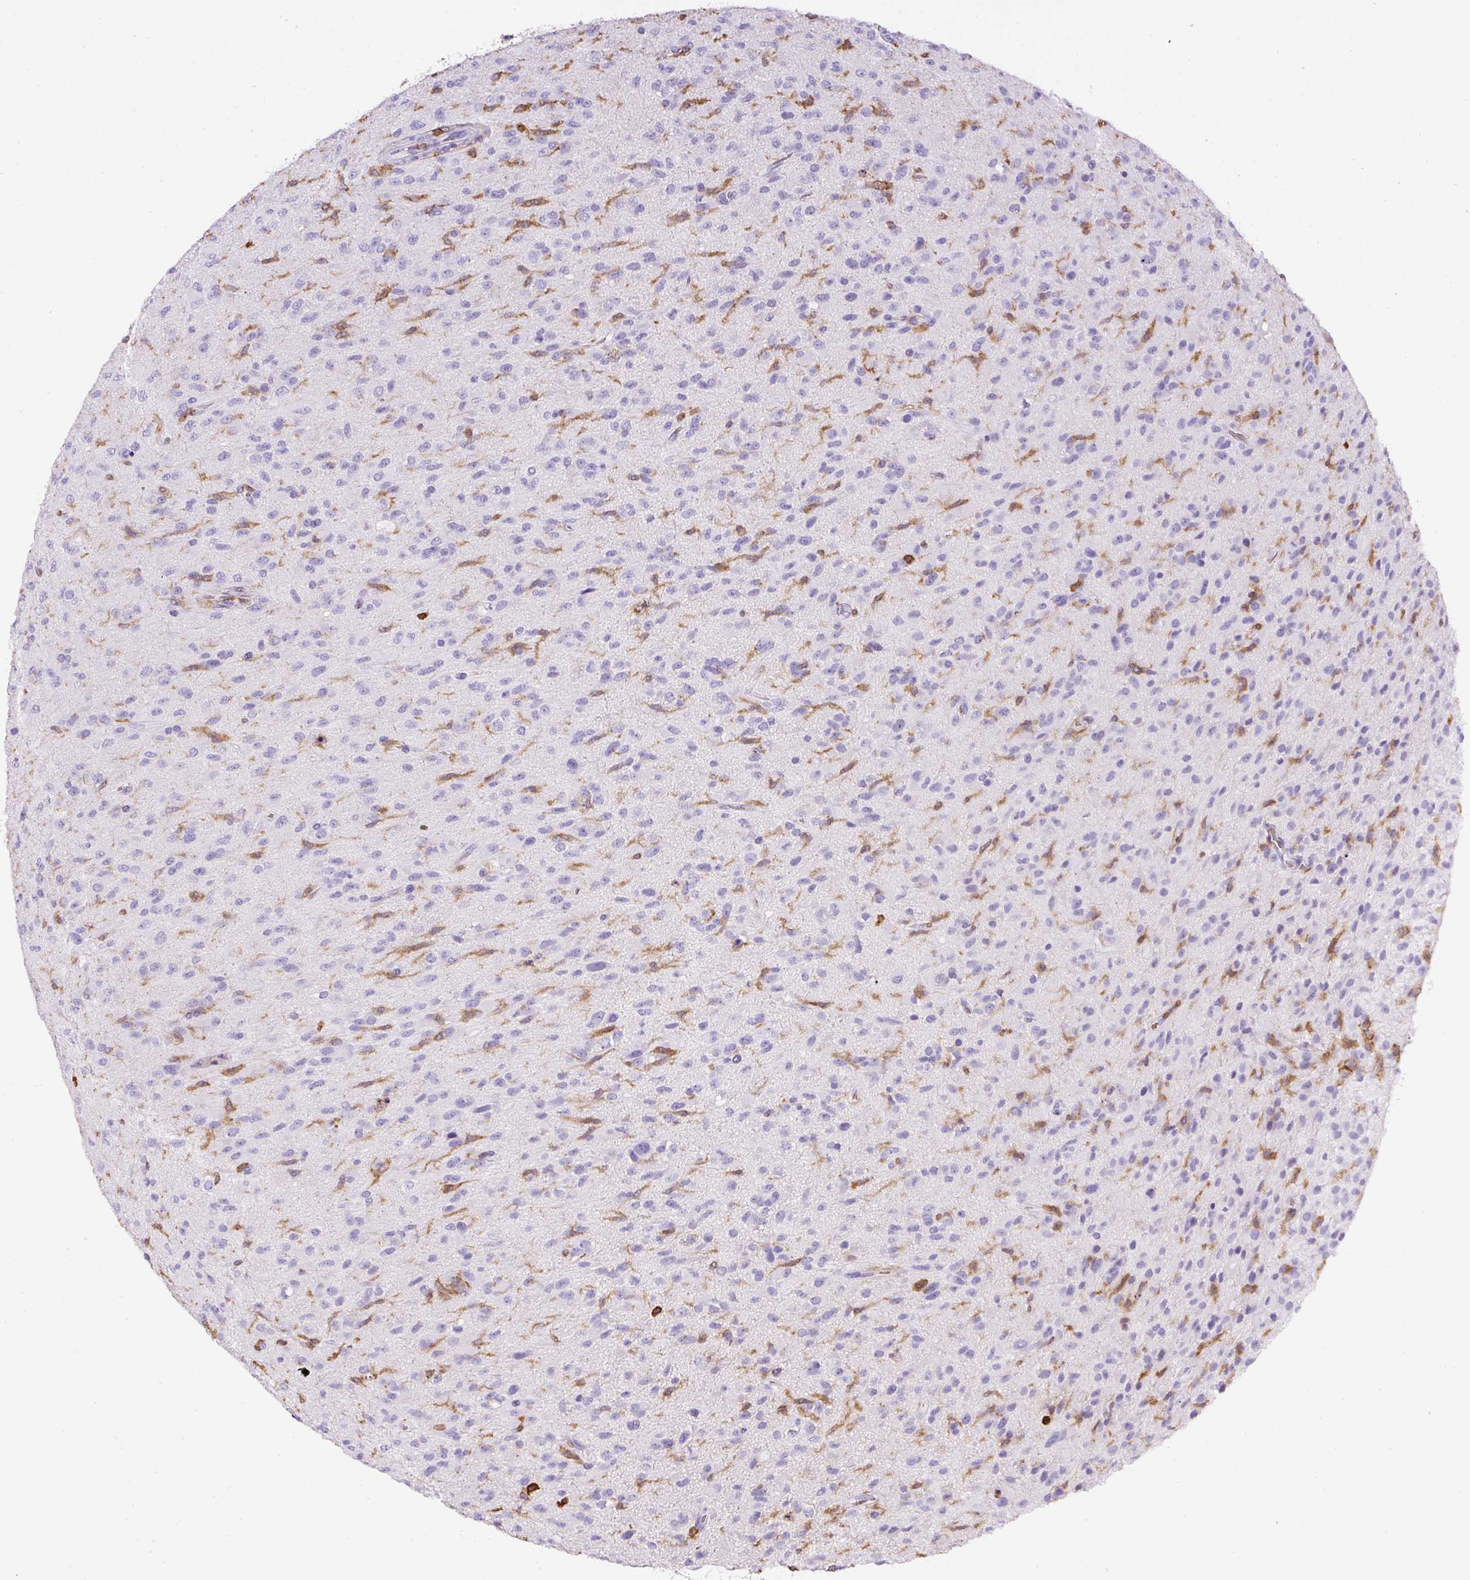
{"staining": {"intensity": "negative", "quantity": "none", "location": "none"}, "tissue": "glioma", "cell_type": "Tumor cells", "image_type": "cancer", "snomed": [{"axis": "morphology", "description": "Glioma, malignant, Low grade"}, {"axis": "topography", "description": "Brain"}], "caption": "DAB immunohistochemical staining of malignant low-grade glioma exhibits no significant positivity in tumor cells. Nuclei are stained in blue.", "gene": "FAM228B", "patient": {"sex": "male", "age": 65}}